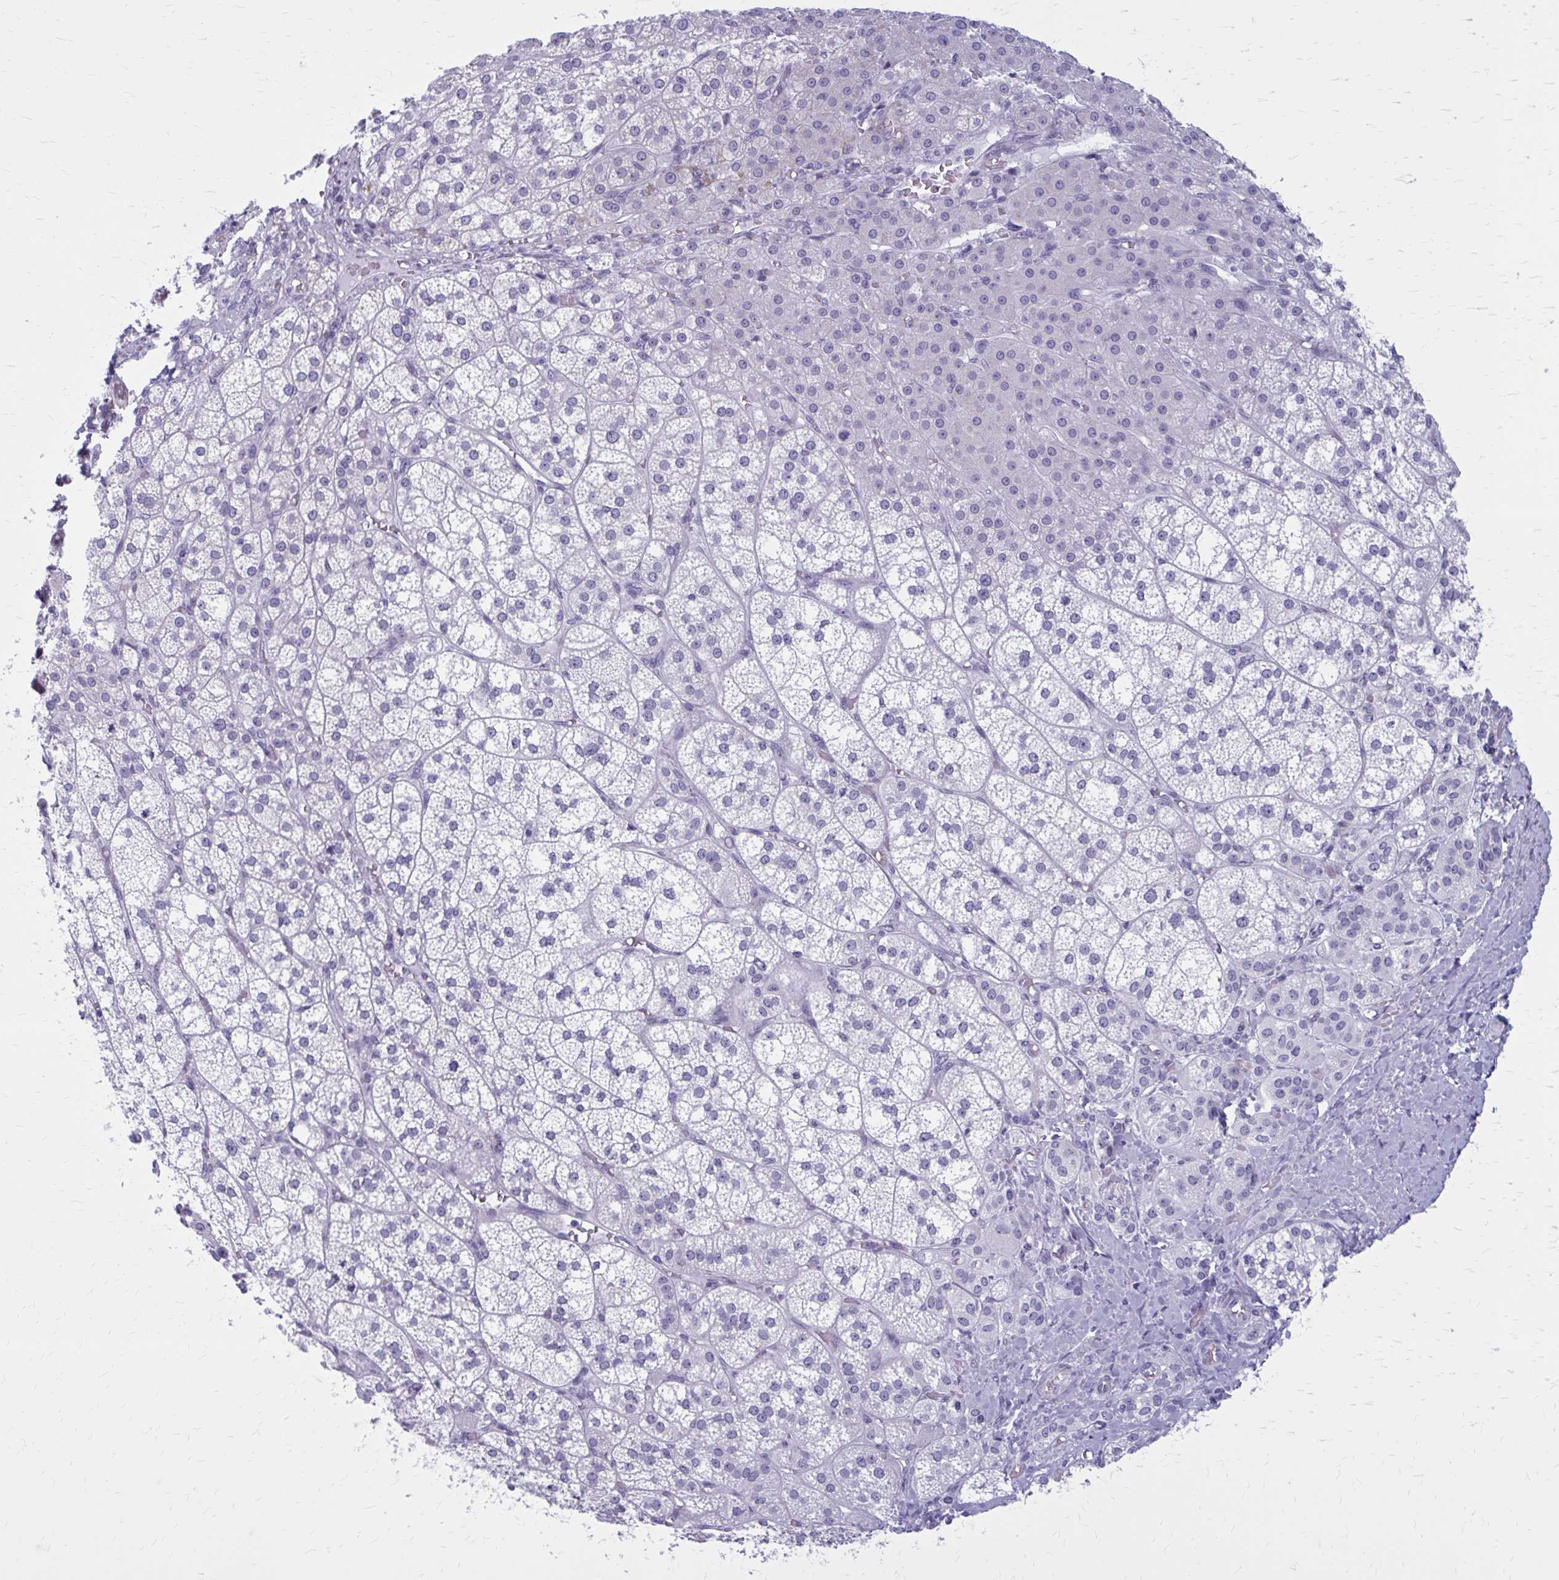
{"staining": {"intensity": "negative", "quantity": "none", "location": "none"}, "tissue": "adrenal gland", "cell_type": "Glandular cells", "image_type": "normal", "snomed": [{"axis": "morphology", "description": "Normal tissue, NOS"}, {"axis": "topography", "description": "Adrenal gland"}], "caption": "Immunohistochemical staining of normal adrenal gland exhibits no significant staining in glandular cells. (Immunohistochemistry (ihc), brightfield microscopy, high magnification).", "gene": "CASQ2", "patient": {"sex": "female", "age": 60}}